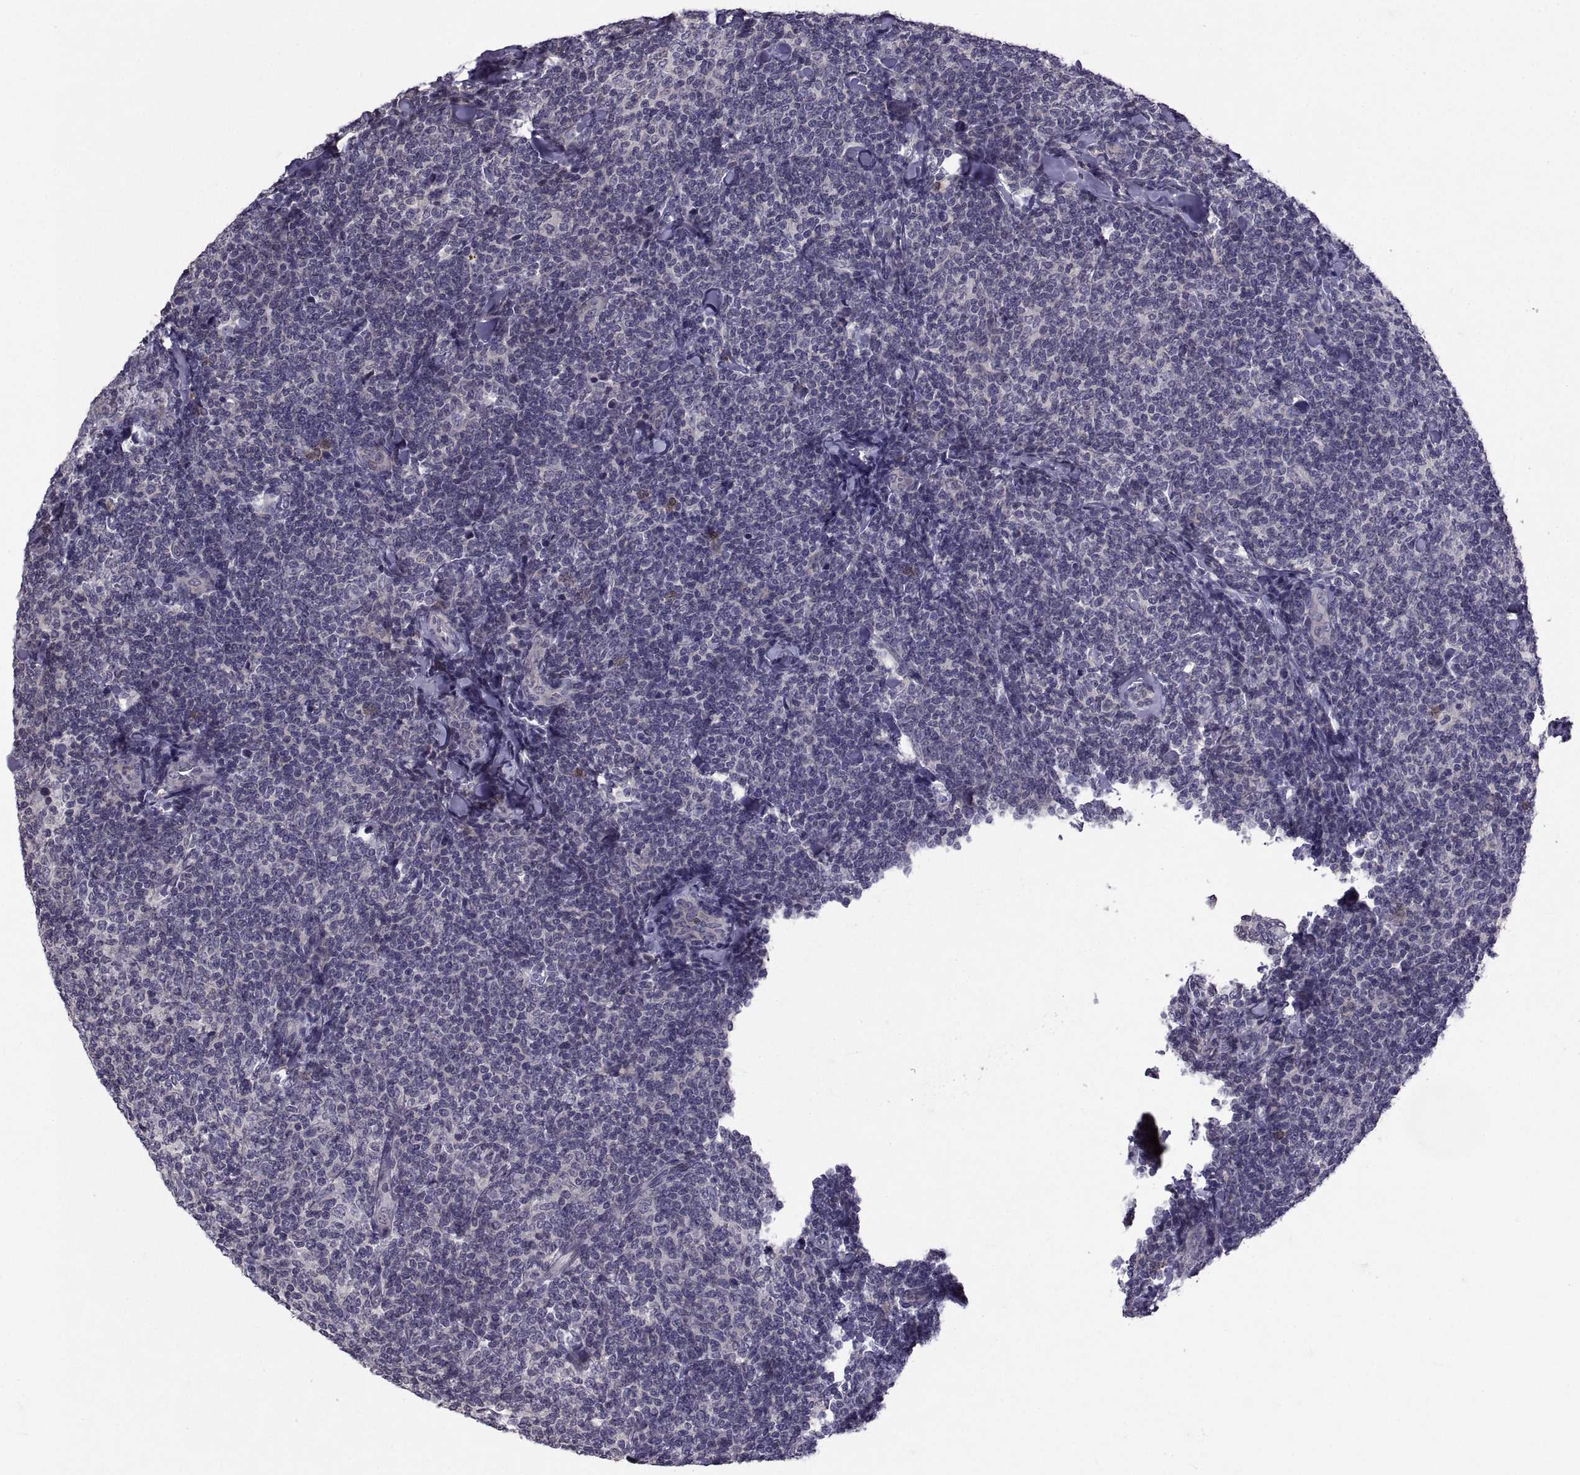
{"staining": {"intensity": "negative", "quantity": "none", "location": "none"}, "tissue": "lymphoma", "cell_type": "Tumor cells", "image_type": "cancer", "snomed": [{"axis": "morphology", "description": "Malignant lymphoma, non-Hodgkin's type, Low grade"}, {"axis": "topography", "description": "Lymph node"}], "caption": "Malignant lymphoma, non-Hodgkin's type (low-grade) was stained to show a protein in brown. There is no significant expression in tumor cells.", "gene": "NPTX2", "patient": {"sex": "female", "age": 56}}